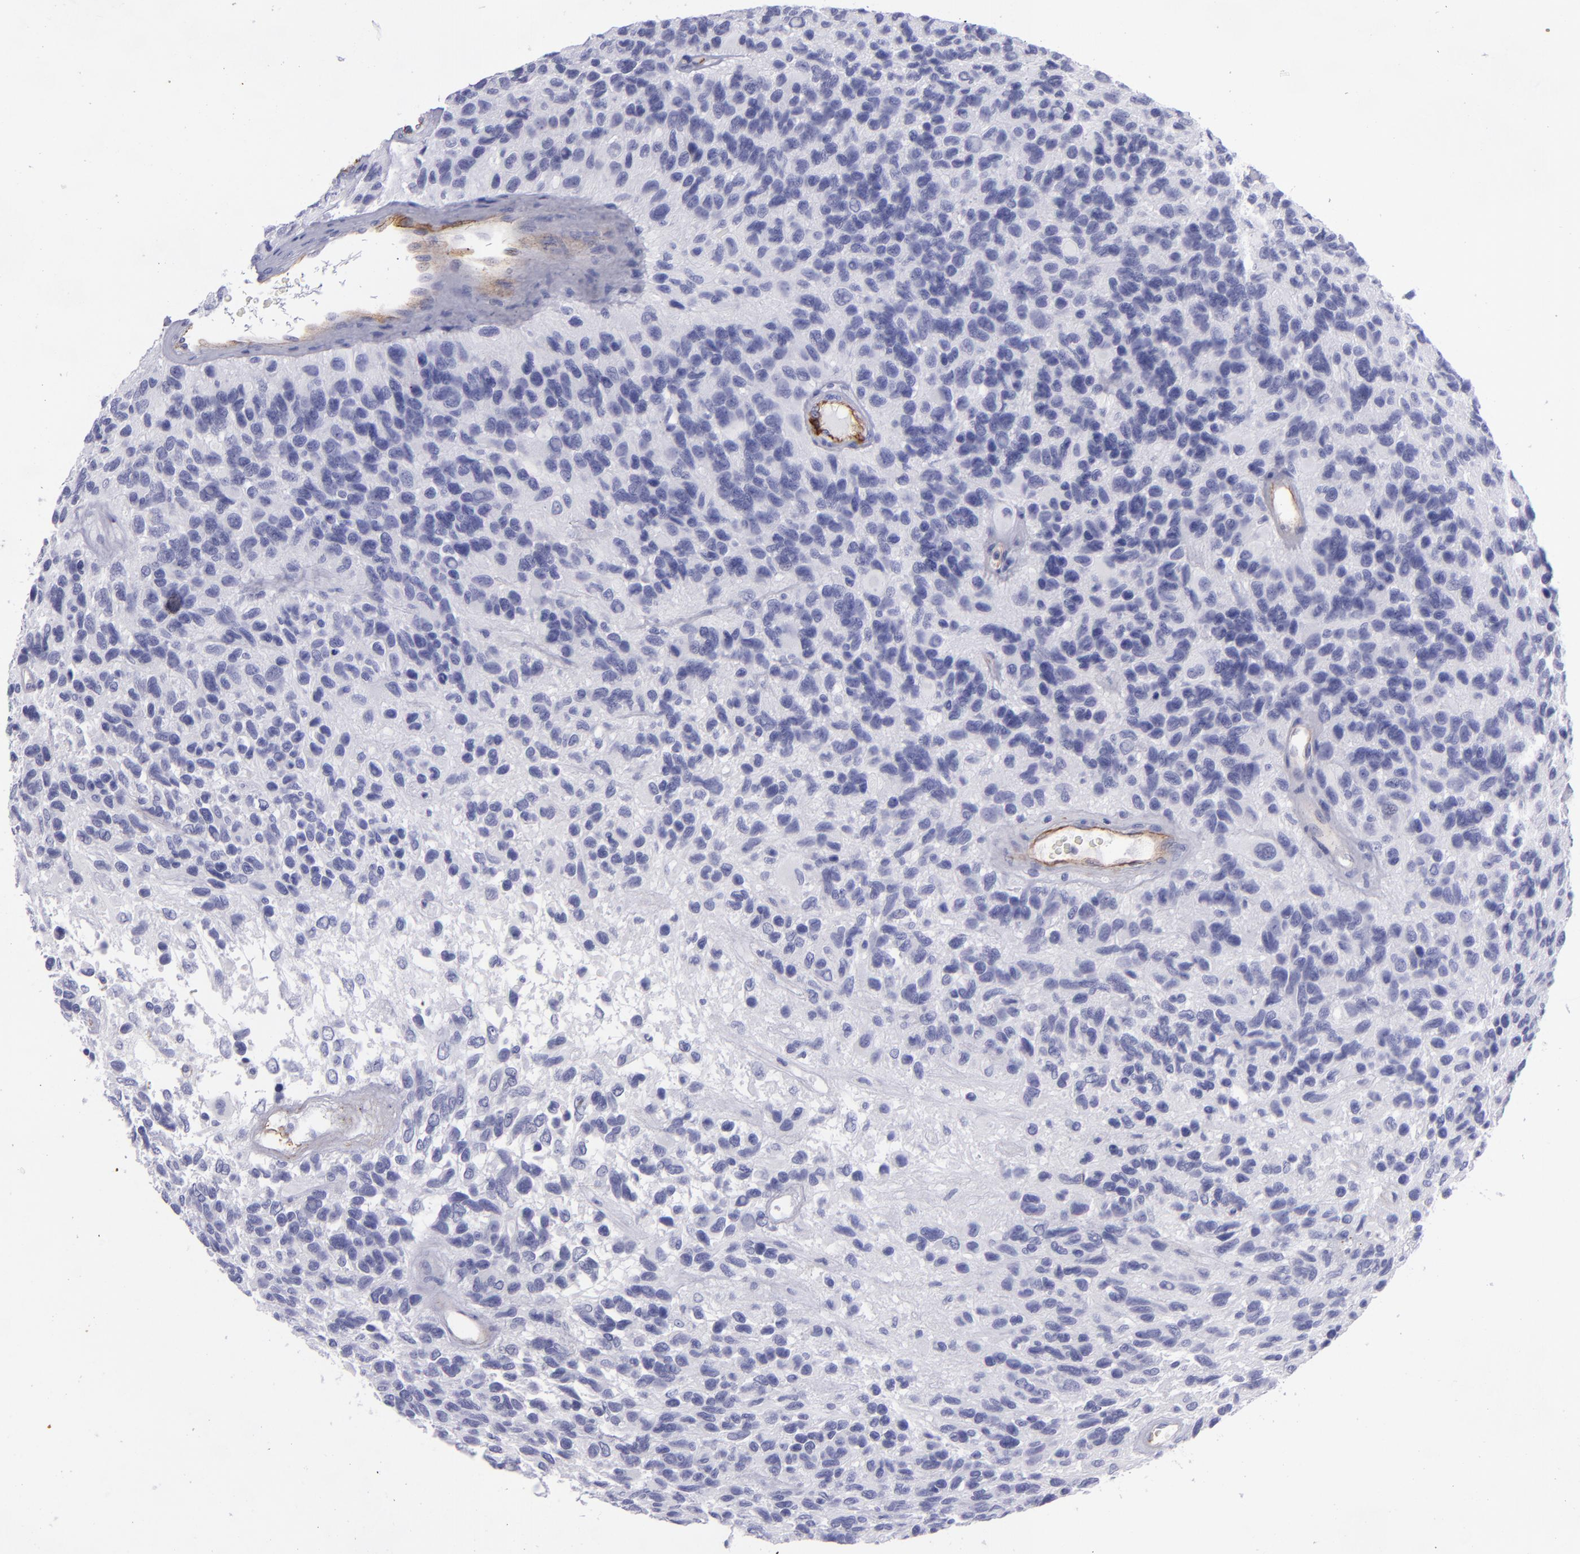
{"staining": {"intensity": "negative", "quantity": "none", "location": "none"}, "tissue": "glioma", "cell_type": "Tumor cells", "image_type": "cancer", "snomed": [{"axis": "morphology", "description": "Glioma, malignant, High grade"}, {"axis": "topography", "description": "Brain"}], "caption": "Image shows no protein staining in tumor cells of malignant glioma (high-grade) tissue. (Brightfield microscopy of DAB immunohistochemistry (IHC) at high magnification).", "gene": "ACE", "patient": {"sex": "male", "age": 77}}